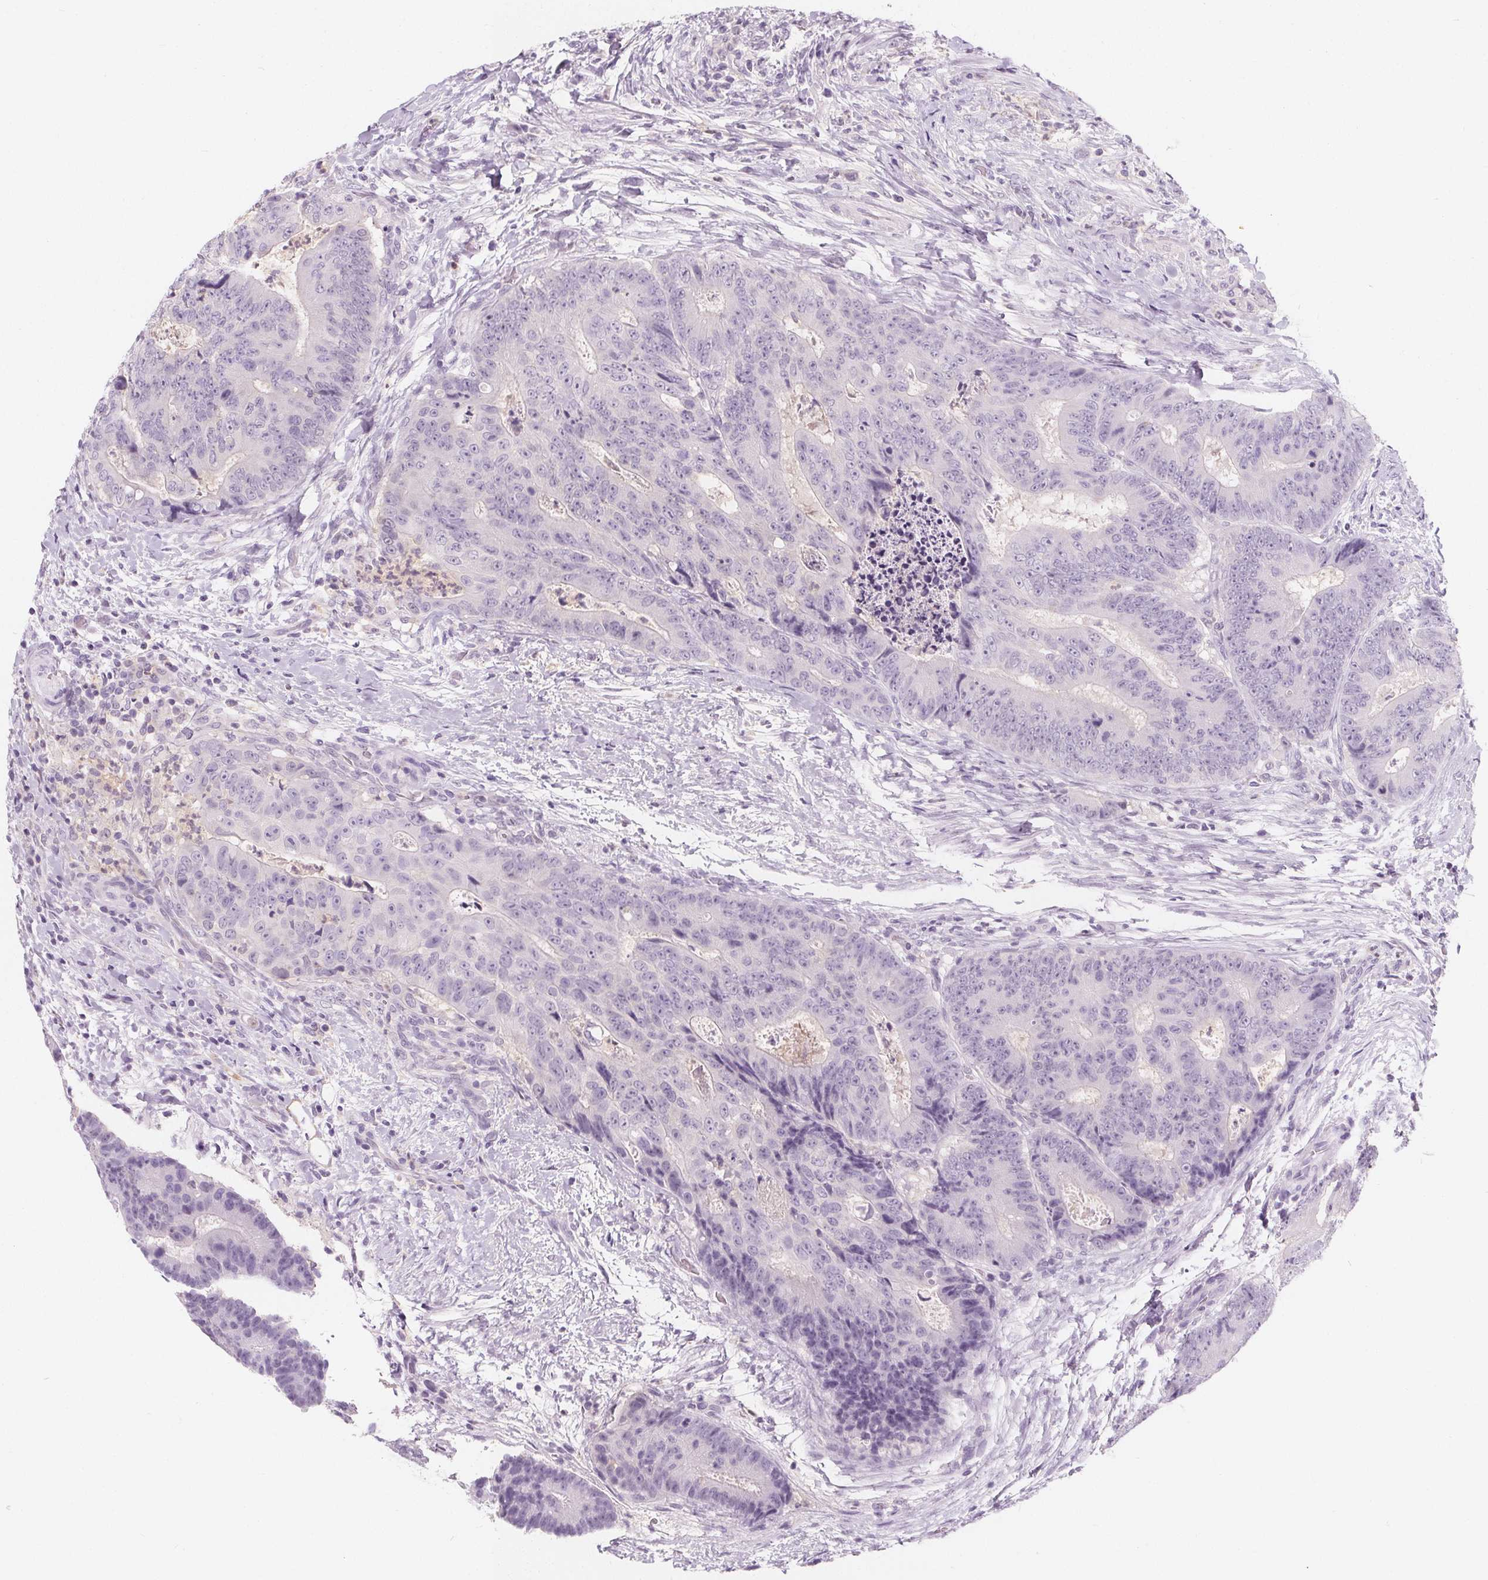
{"staining": {"intensity": "negative", "quantity": "none", "location": "none"}, "tissue": "colorectal cancer", "cell_type": "Tumor cells", "image_type": "cancer", "snomed": [{"axis": "morphology", "description": "Adenocarcinoma, NOS"}, {"axis": "topography", "description": "Colon"}], "caption": "IHC image of neoplastic tissue: colorectal cancer (adenocarcinoma) stained with DAB demonstrates no significant protein positivity in tumor cells. (DAB (3,3'-diaminobenzidine) immunohistochemistry (IHC) with hematoxylin counter stain).", "gene": "UGP2", "patient": {"sex": "female", "age": 48}}